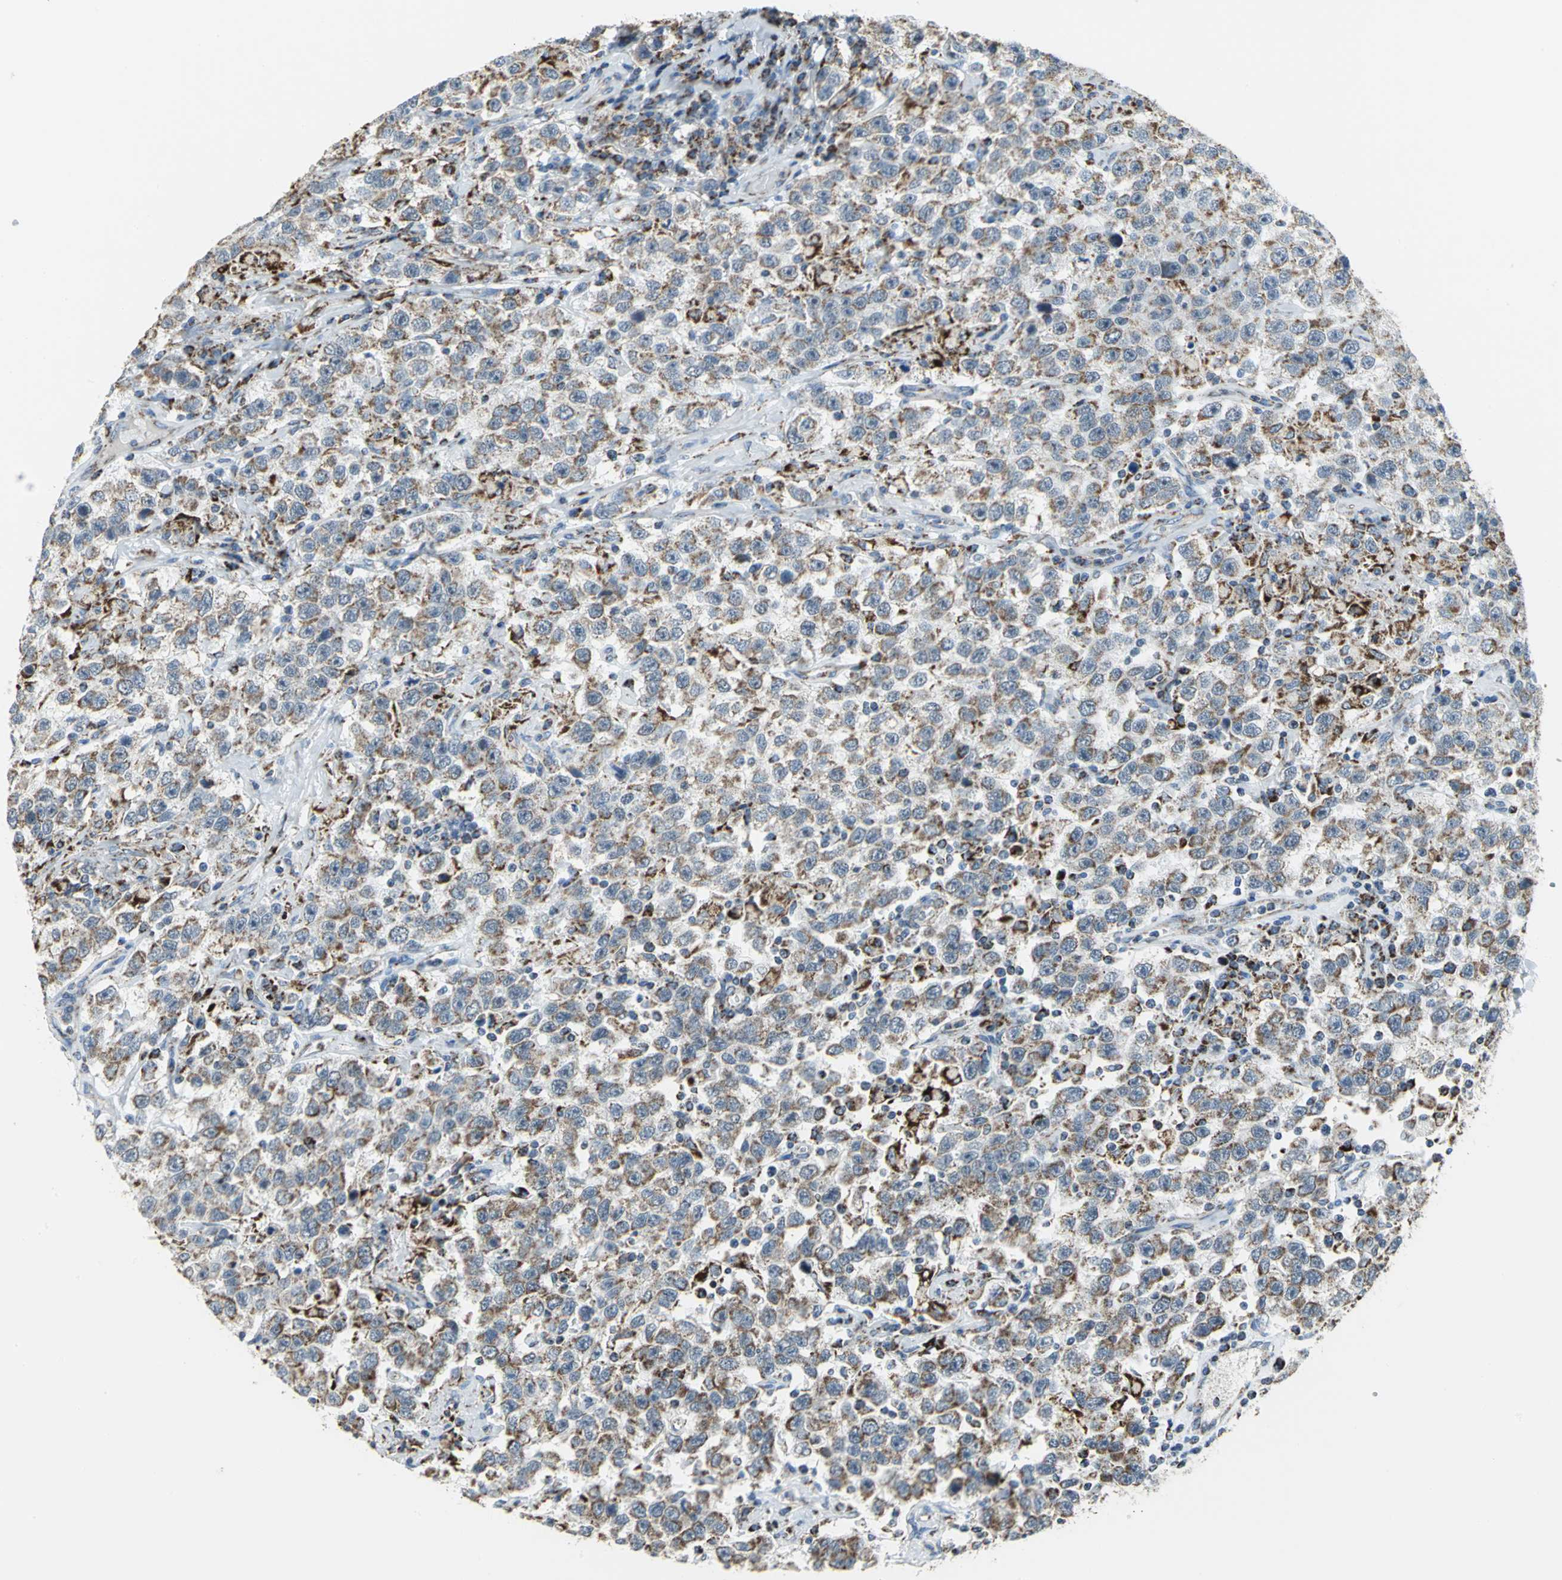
{"staining": {"intensity": "moderate", "quantity": "25%-75%", "location": "cytoplasmic/membranous"}, "tissue": "testis cancer", "cell_type": "Tumor cells", "image_type": "cancer", "snomed": [{"axis": "morphology", "description": "Seminoma, NOS"}, {"axis": "topography", "description": "Testis"}], "caption": "A medium amount of moderate cytoplasmic/membranous expression is identified in approximately 25%-75% of tumor cells in seminoma (testis) tissue. The staining is performed using DAB (3,3'-diaminobenzidine) brown chromogen to label protein expression. The nuclei are counter-stained blue using hematoxylin.", "gene": "NTRK1", "patient": {"sex": "male", "age": 41}}